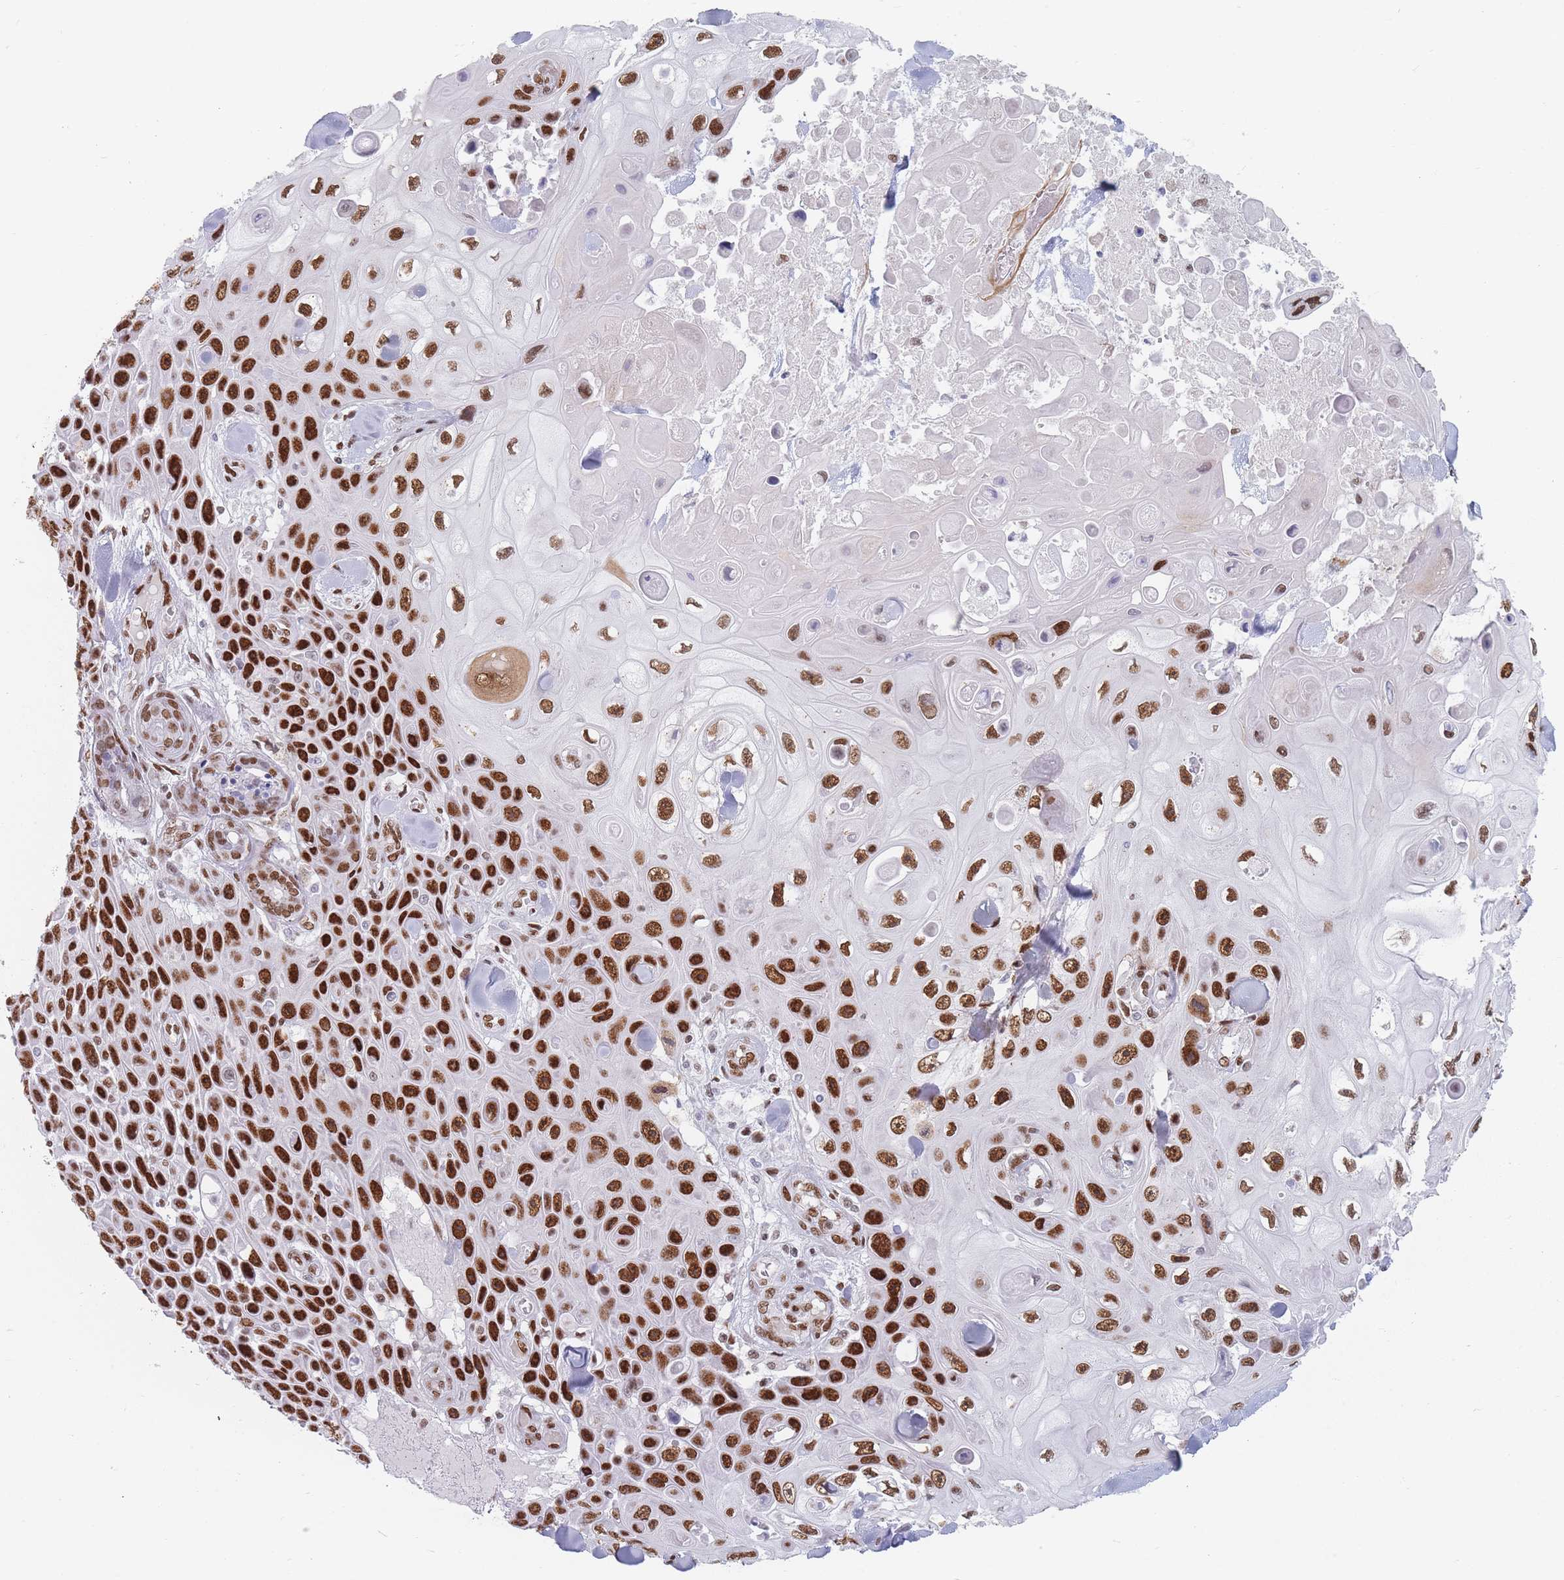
{"staining": {"intensity": "strong", "quantity": ">75%", "location": "nuclear"}, "tissue": "skin cancer", "cell_type": "Tumor cells", "image_type": "cancer", "snomed": [{"axis": "morphology", "description": "Squamous cell carcinoma, NOS"}, {"axis": "topography", "description": "Skin"}], "caption": "Immunohistochemical staining of skin squamous cell carcinoma shows high levels of strong nuclear protein expression in approximately >75% of tumor cells.", "gene": "SAFB2", "patient": {"sex": "male", "age": 82}}